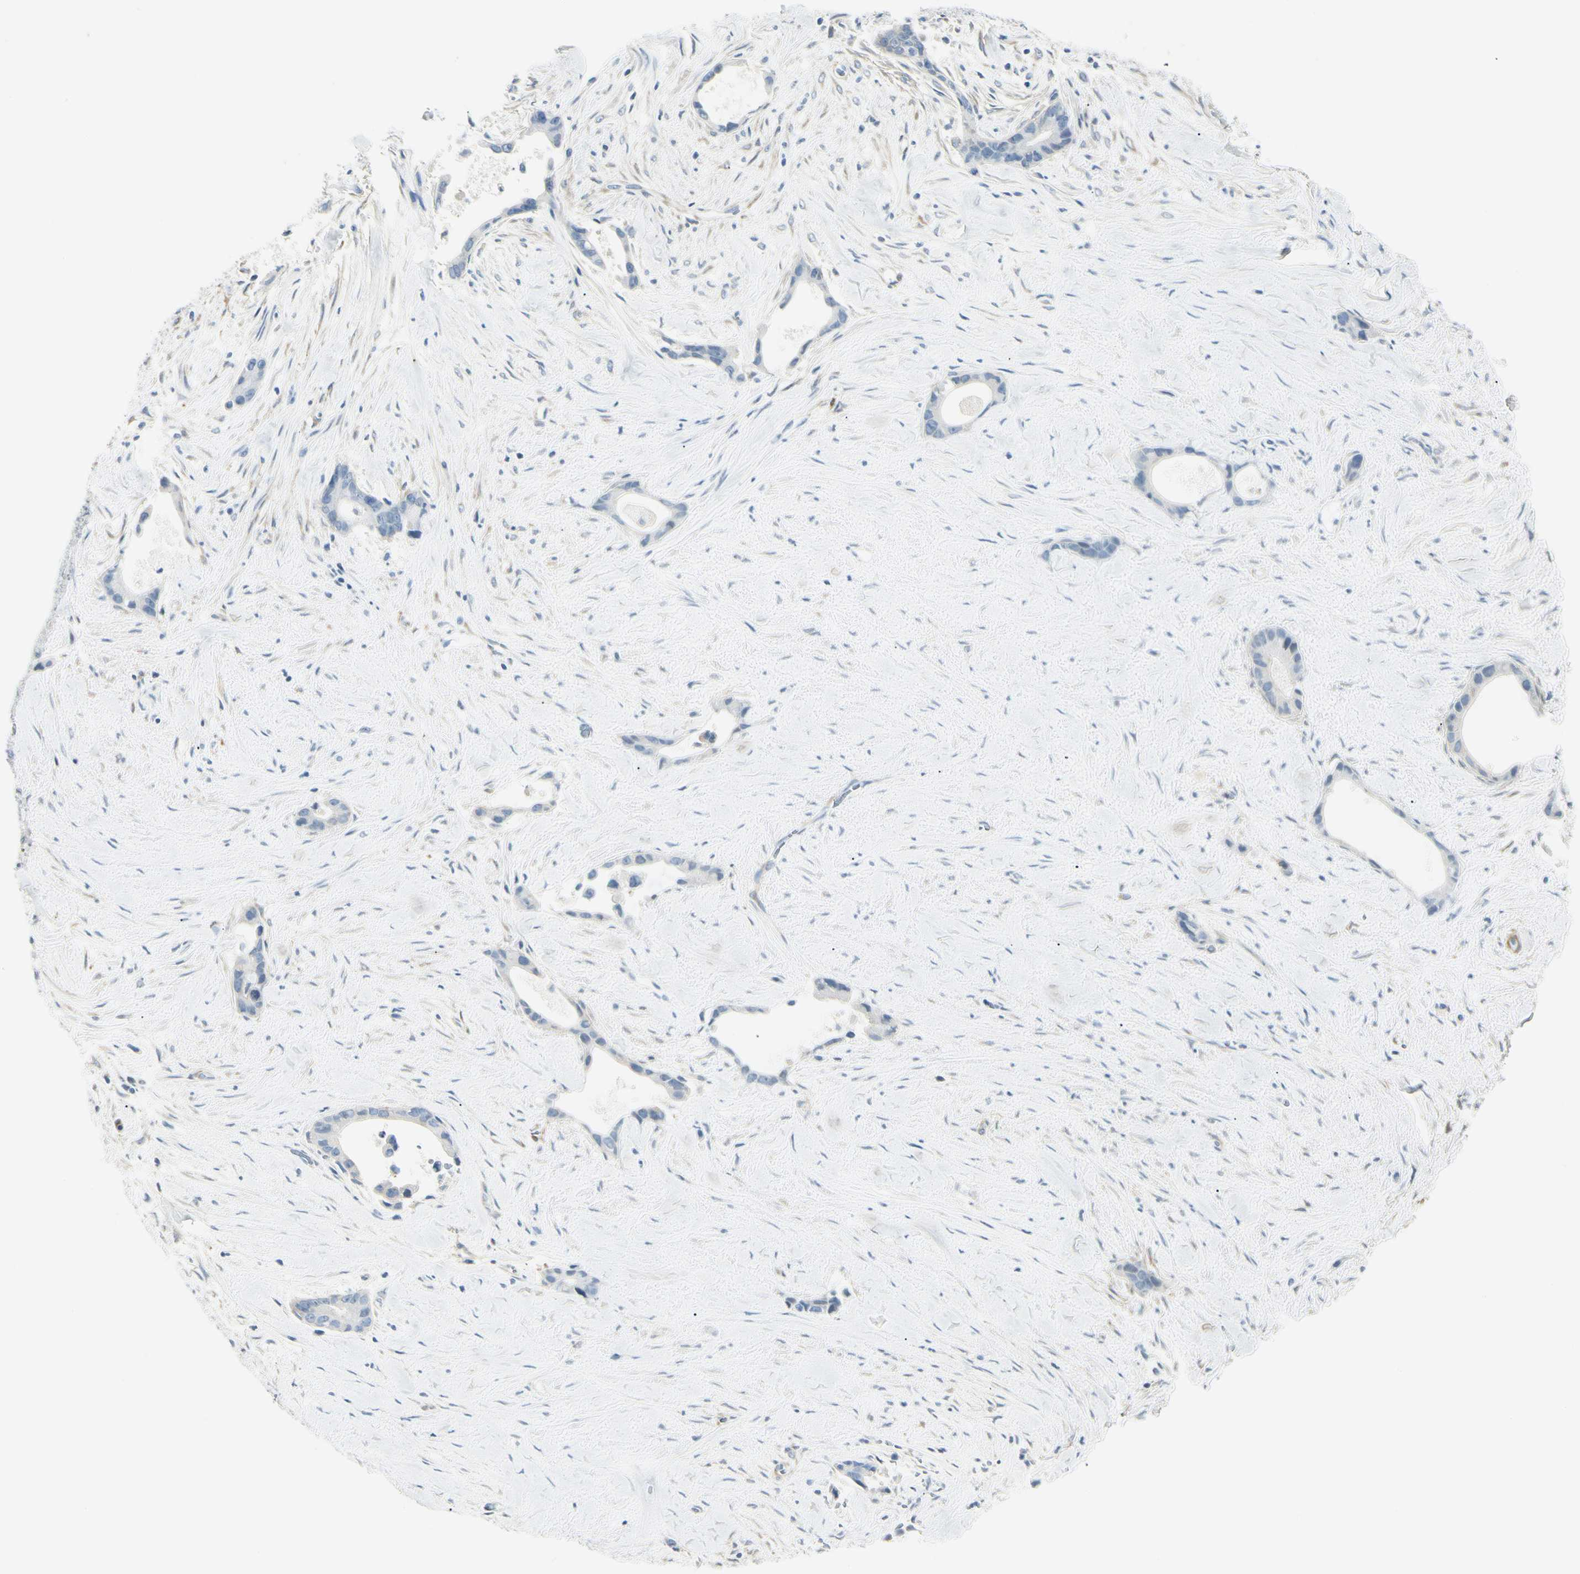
{"staining": {"intensity": "negative", "quantity": "none", "location": "none"}, "tissue": "liver cancer", "cell_type": "Tumor cells", "image_type": "cancer", "snomed": [{"axis": "morphology", "description": "Cholangiocarcinoma"}, {"axis": "topography", "description": "Liver"}], "caption": "Liver cancer (cholangiocarcinoma) stained for a protein using IHC displays no positivity tumor cells.", "gene": "AMPH", "patient": {"sex": "female", "age": 55}}